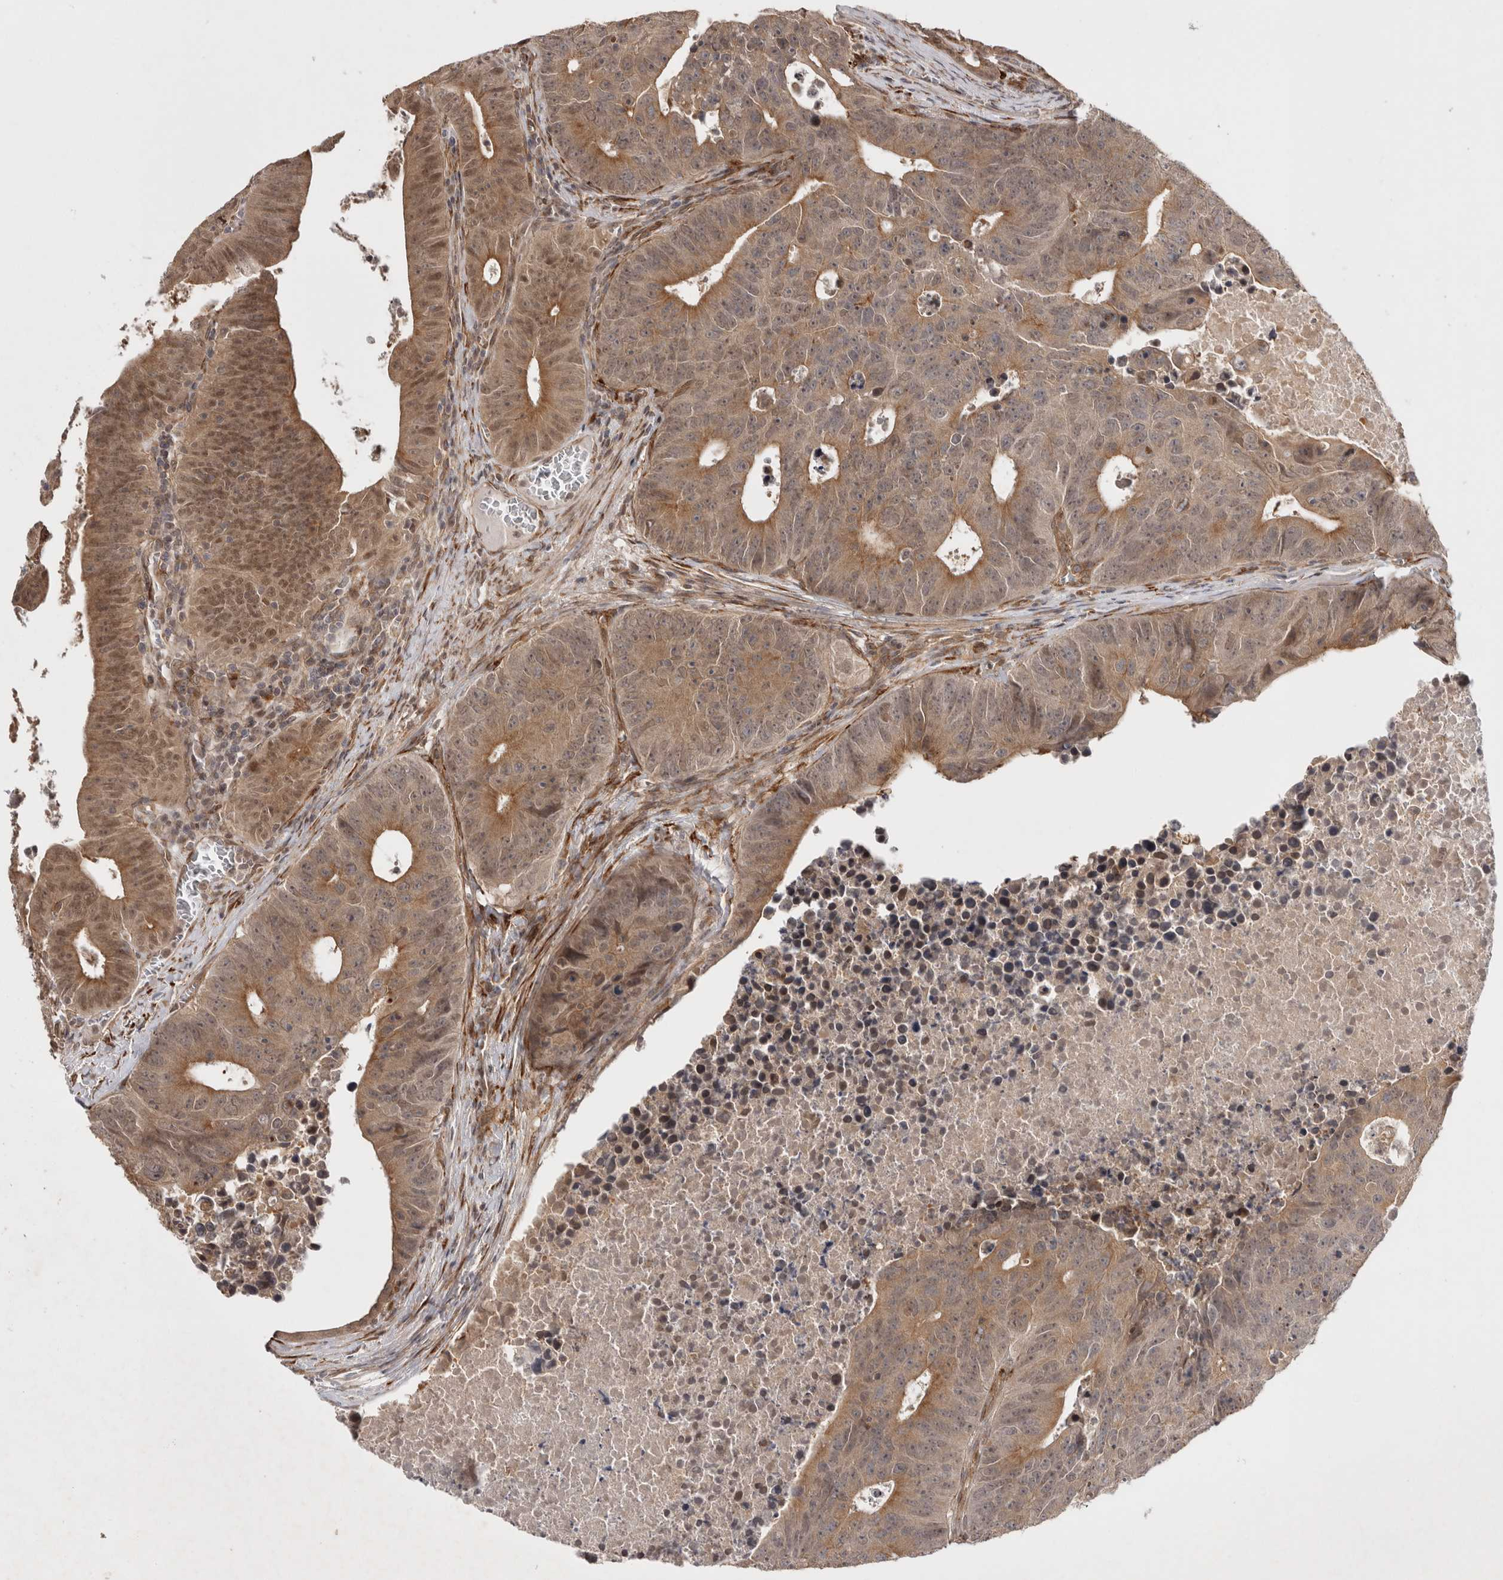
{"staining": {"intensity": "moderate", "quantity": ">75%", "location": "cytoplasmic/membranous"}, "tissue": "colorectal cancer", "cell_type": "Tumor cells", "image_type": "cancer", "snomed": [{"axis": "morphology", "description": "Adenocarcinoma, NOS"}, {"axis": "topography", "description": "Colon"}], "caption": "Human adenocarcinoma (colorectal) stained with a brown dye shows moderate cytoplasmic/membranous positive expression in approximately >75% of tumor cells.", "gene": "ZNF318", "patient": {"sex": "male", "age": 87}}